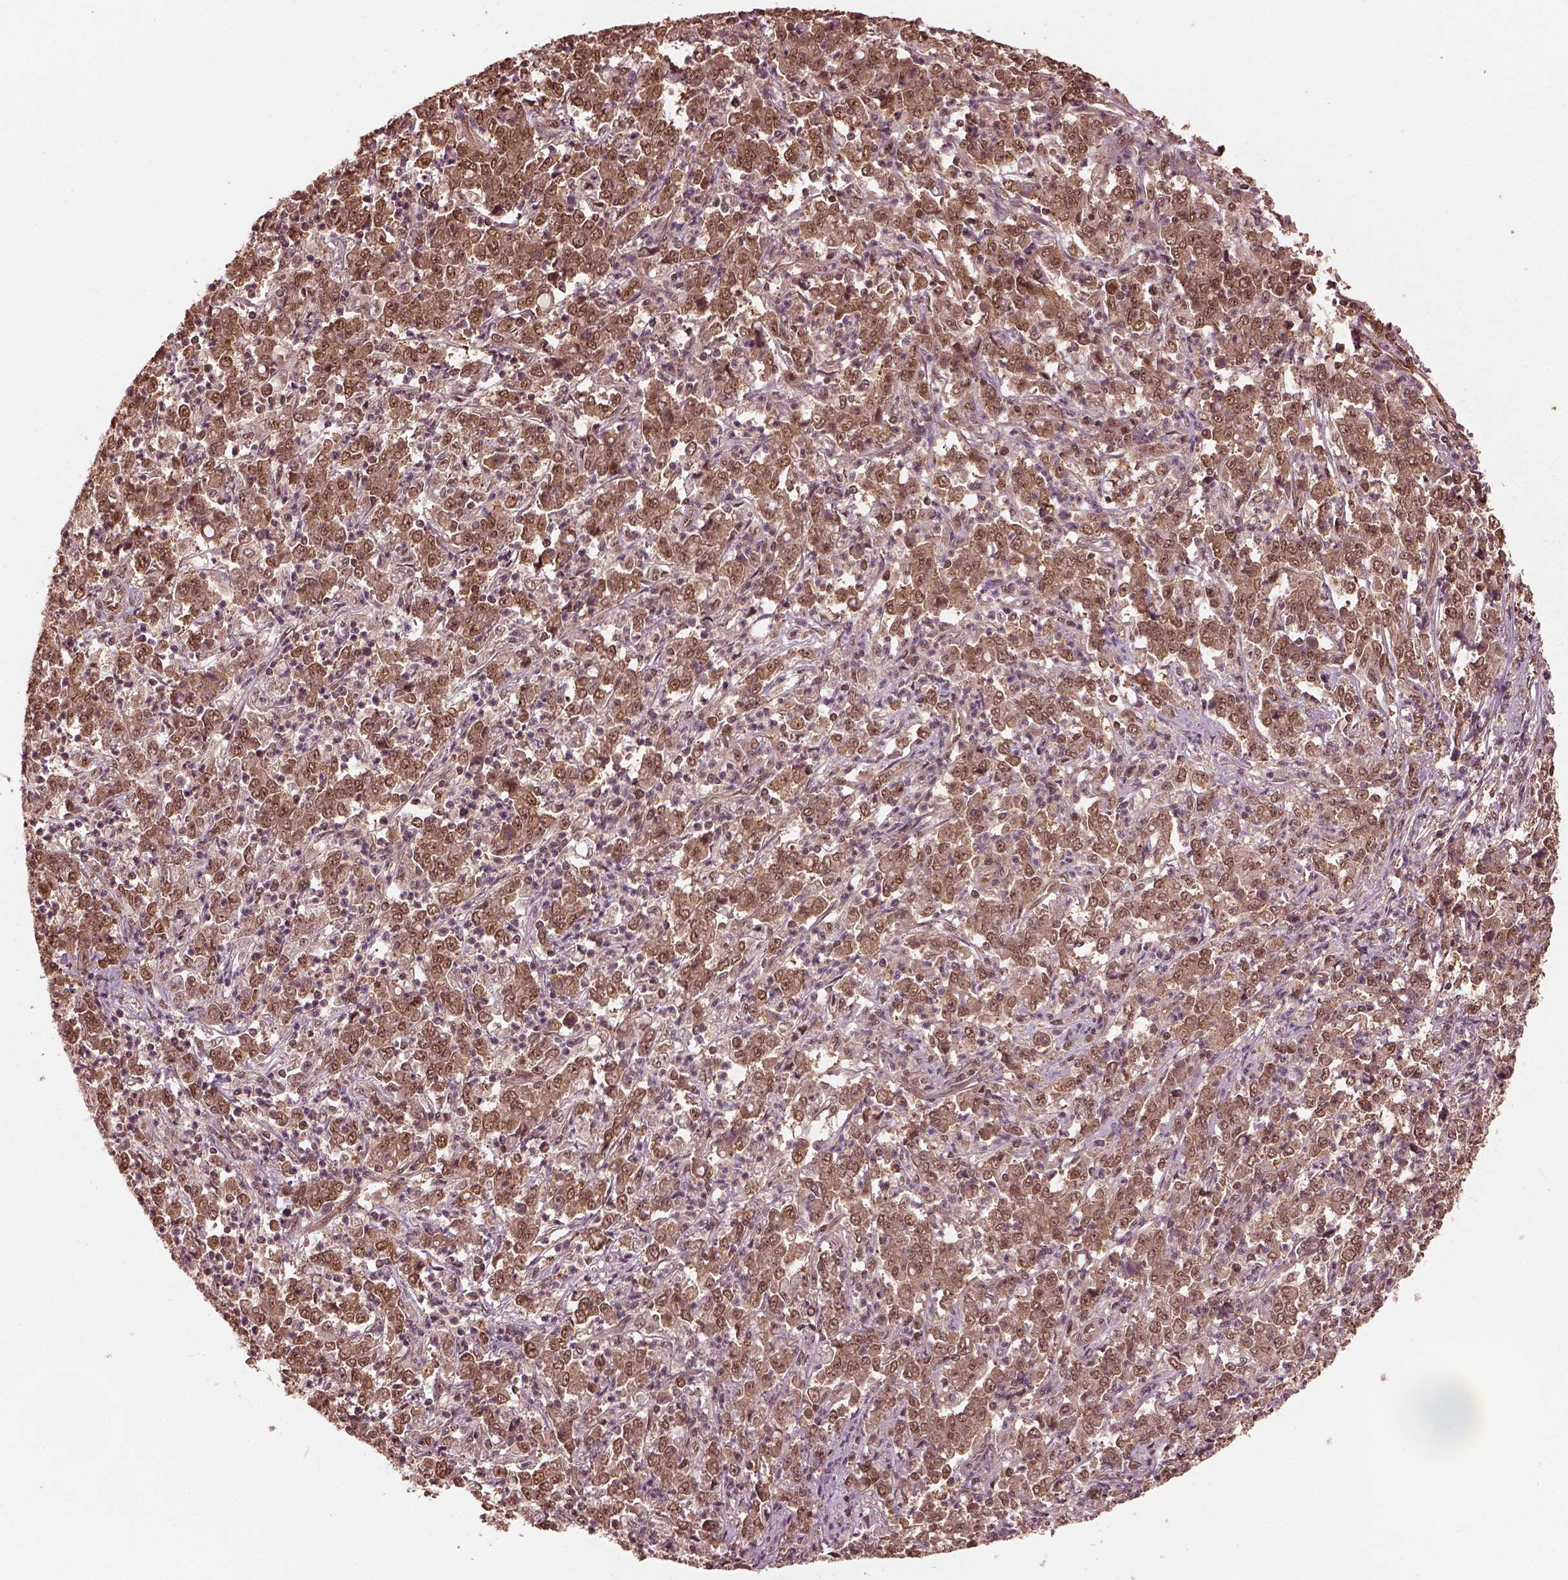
{"staining": {"intensity": "weak", "quantity": ">75%", "location": "cytoplasmic/membranous,nuclear"}, "tissue": "stomach cancer", "cell_type": "Tumor cells", "image_type": "cancer", "snomed": [{"axis": "morphology", "description": "Adenocarcinoma, NOS"}, {"axis": "topography", "description": "Stomach, lower"}], "caption": "Immunohistochemistry (IHC) of human stomach adenocarcinoma demonstrates low levels of weak cytoplasmic/membranous and nuclear positivity in about >75% of tumor cells.", "gene": "PSMC5", "patient": {"sex": "female", "age": 71}}